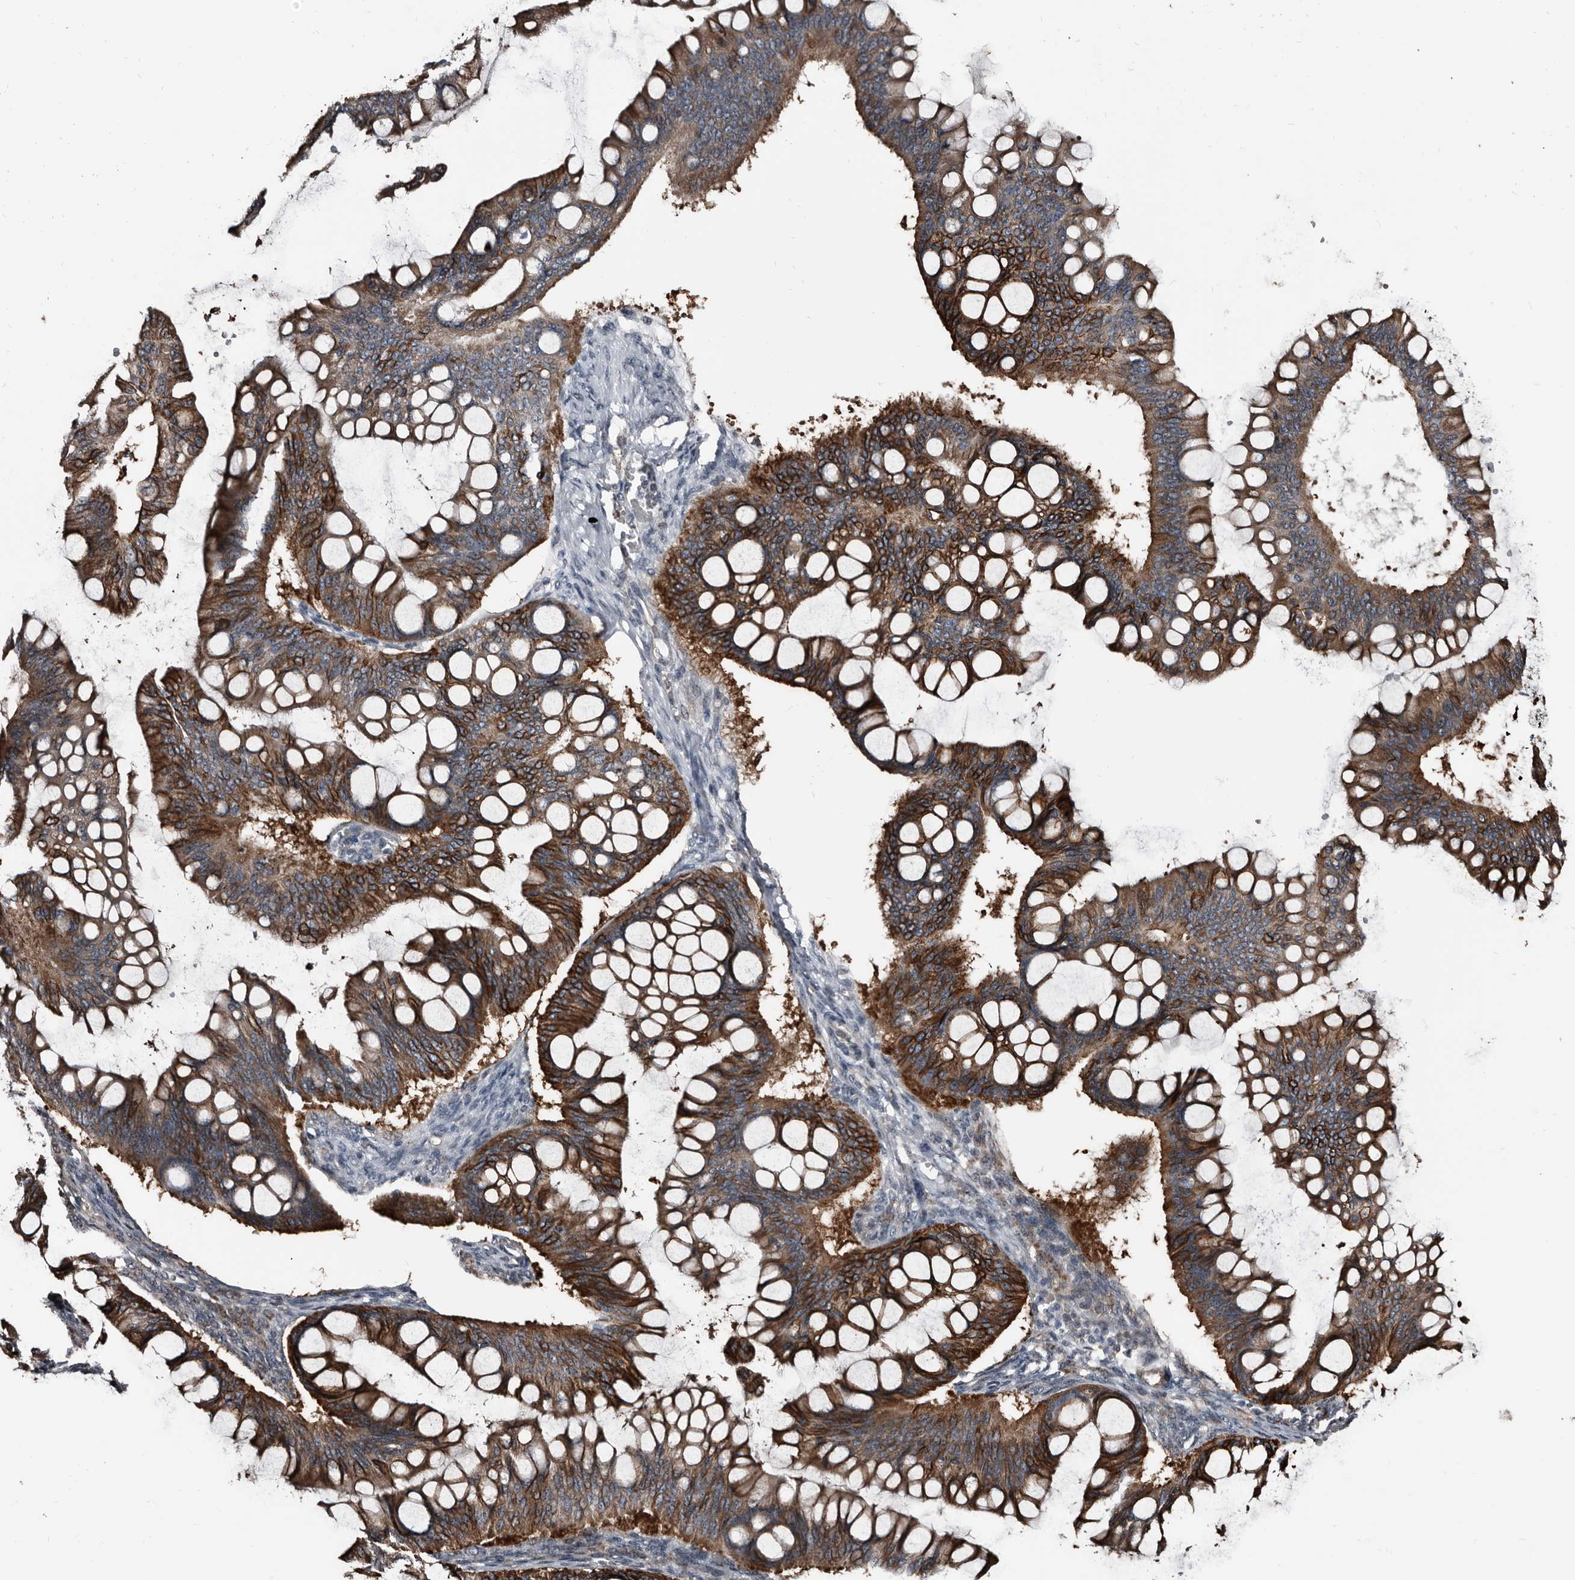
{"staining": {"intensity": "strong", "quantity": "25%-75%", "location": "cytoplasmic/membranous"}, "tissue": "ovarian cancer", "cell_type": "Tumor cells", "image_type": "cancer", "snomed": [{"axis": "morphology", "description": "Cystadenocarcinoma, mucinous, NOS"}, {"axis": "topography", "description": "Ovary"}], "caption": "Tumor cells demonstrate high levels of strong cytoplasmic/membranous expression in about 25%-75% of cells in human ovarian cancer (mucinous cystadenocarcinoma).", "gene": "DHPS", "patient": {"sex": "female", "age": 73}}